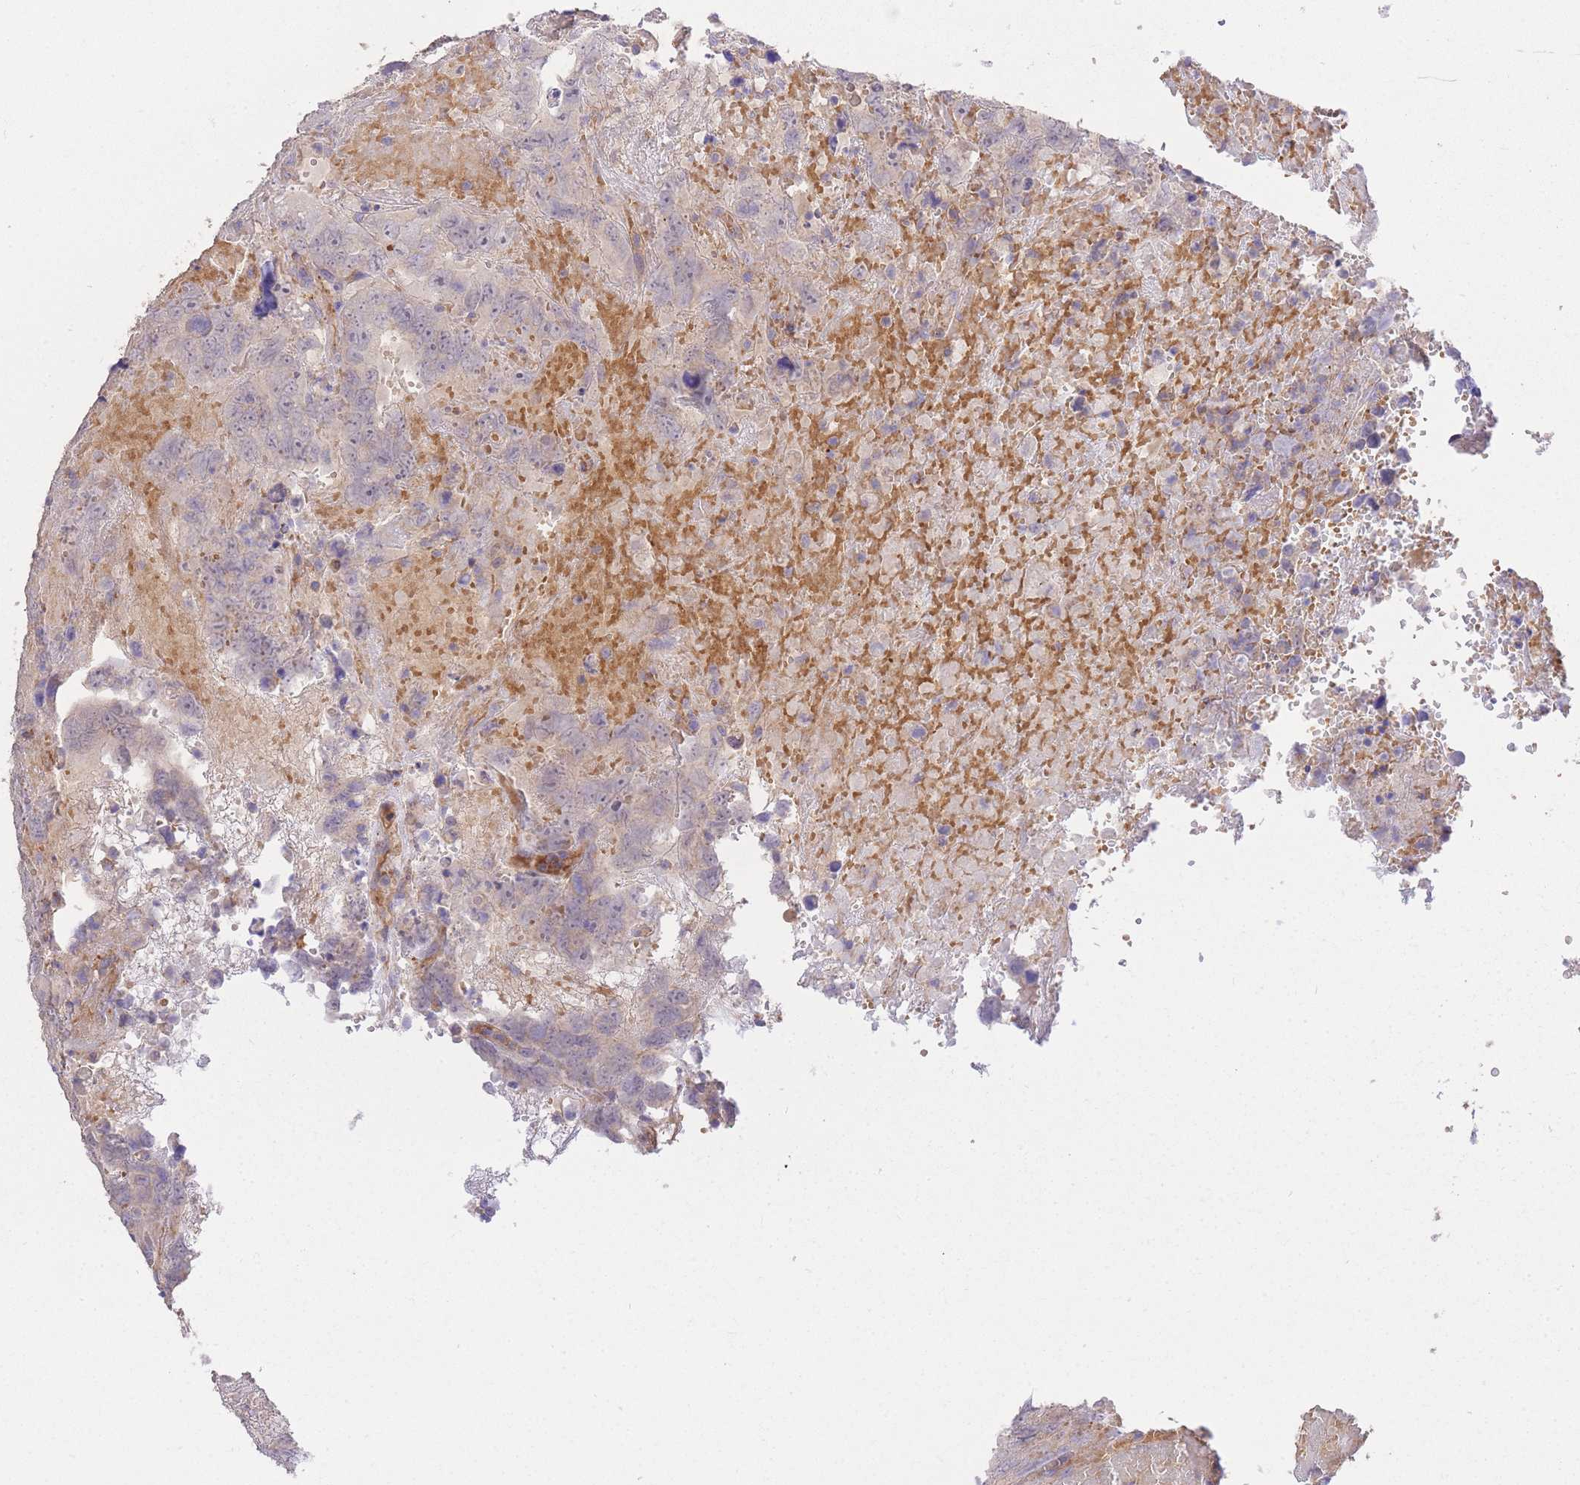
{"staining": {"intensity": "negative", "quantity": "none", "location": "none"}, "tissue": "testis cancer", "cell_type": "Tumor cells", "image_type": "cancer", "snomed": [{"axis": "morphology", "description": "Carcinoma, Embryonal, NOS"}, {"axis": "topography", "description": "Testis"}], "caption": "Immunohistochemistry of human testis cancer reveals no staining in tumor cells.", "gene": "INSYN2B", "patient": {"sex": "male", "age": 45}}